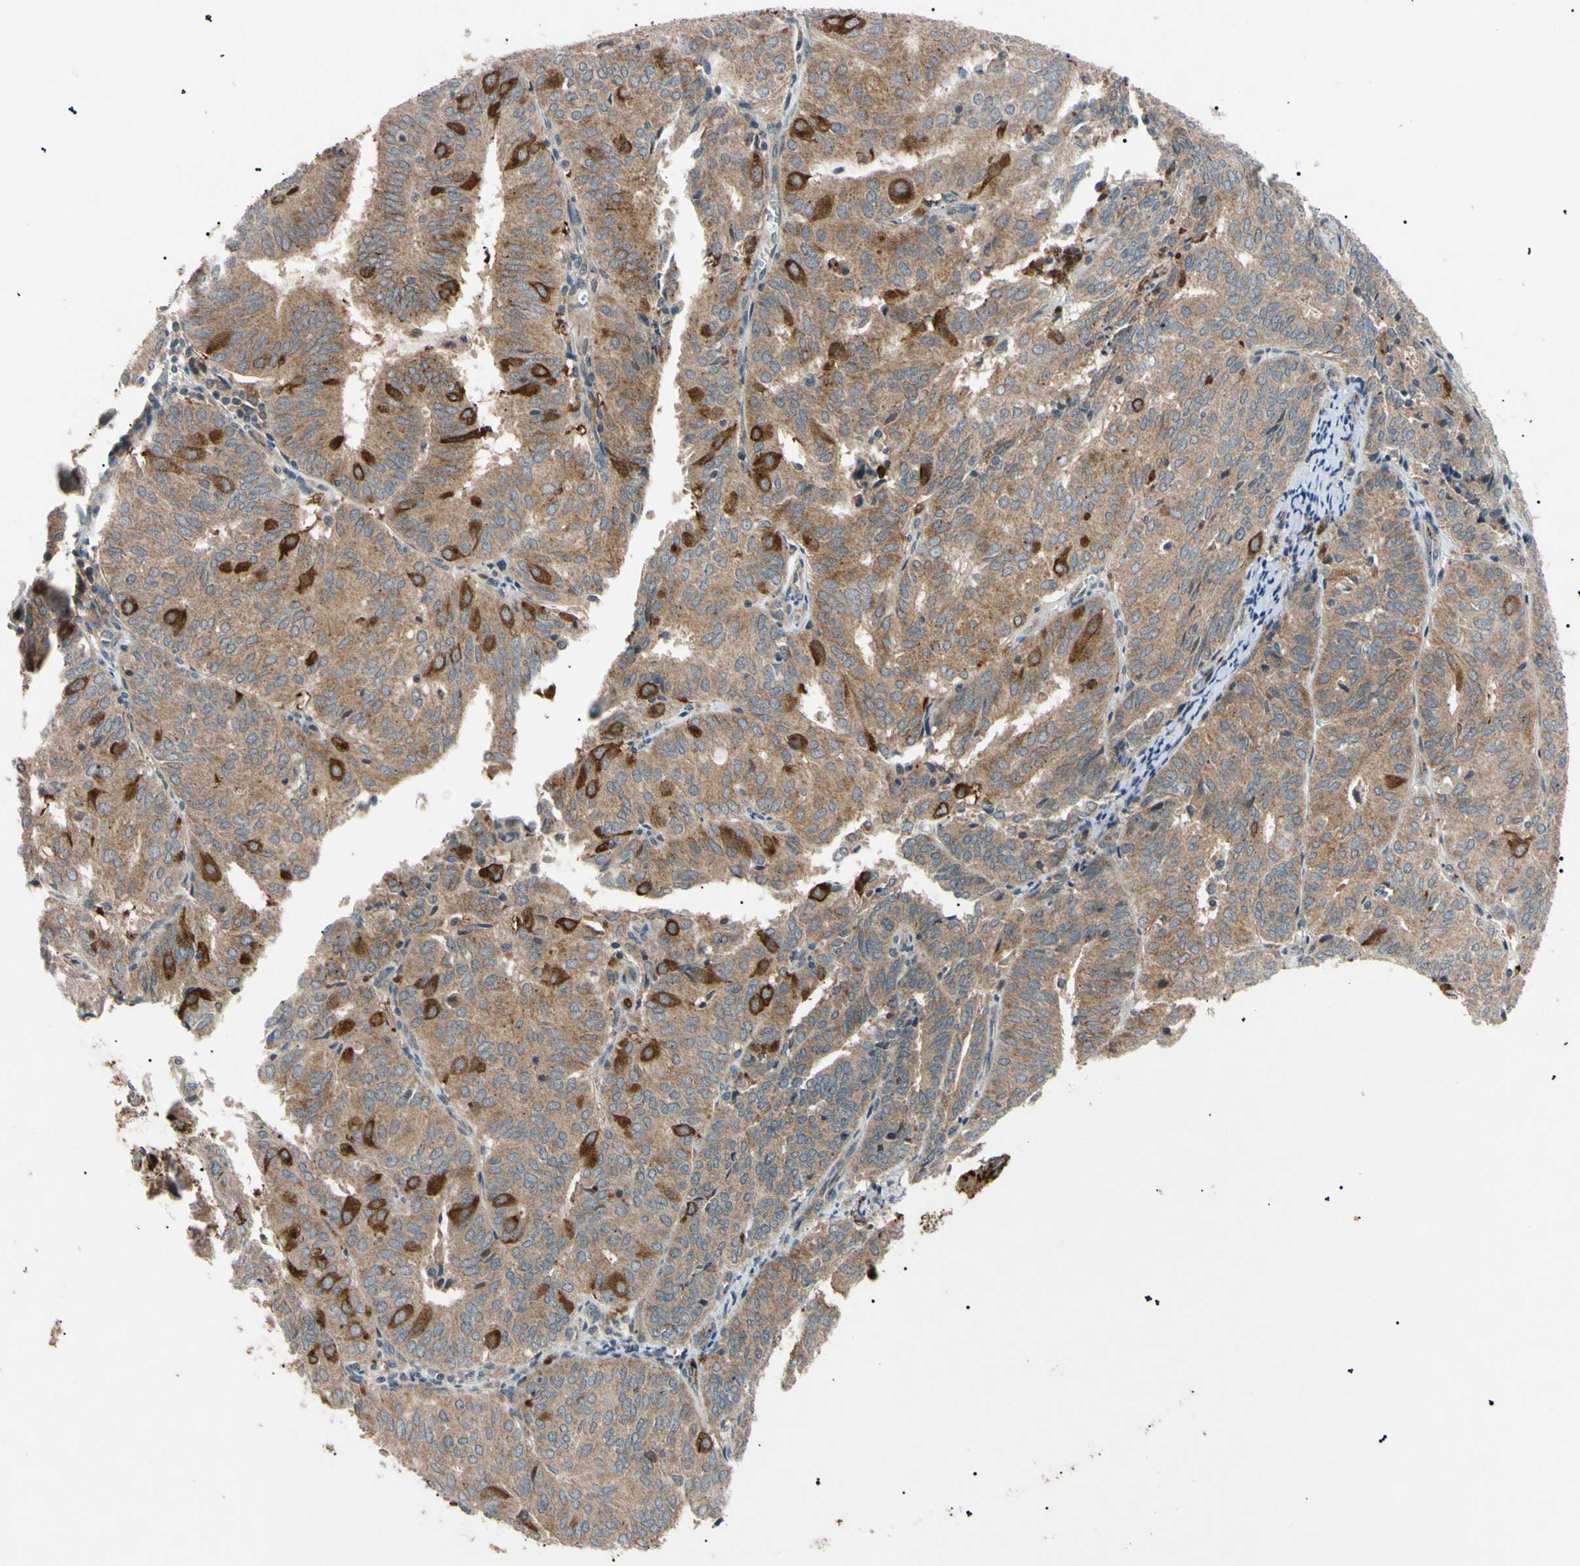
{"staining": {"intensity": "strong", "quantity": "<25%", "location": "cytoplasmic/membranous,nuclear"}, "tissue": "endometrial cancer", "cell_type": "Tumor cells", "image_type": "cancer", "snomed": [{"axis": "morphology", "description": "Adenocarcinoma, NOS"}, {"axis": "topography", "description": "Uterus"}], "caption": "Immunohistochemistry (IHC) of human endometrial adenocarcinoma reveals medium levels of strong cytoplasmic/membranous and nuclear expression in approximately <25% of tumor cells.", "gene": "TUBB4A", "patient": {"sex": "female", "age": 60}}